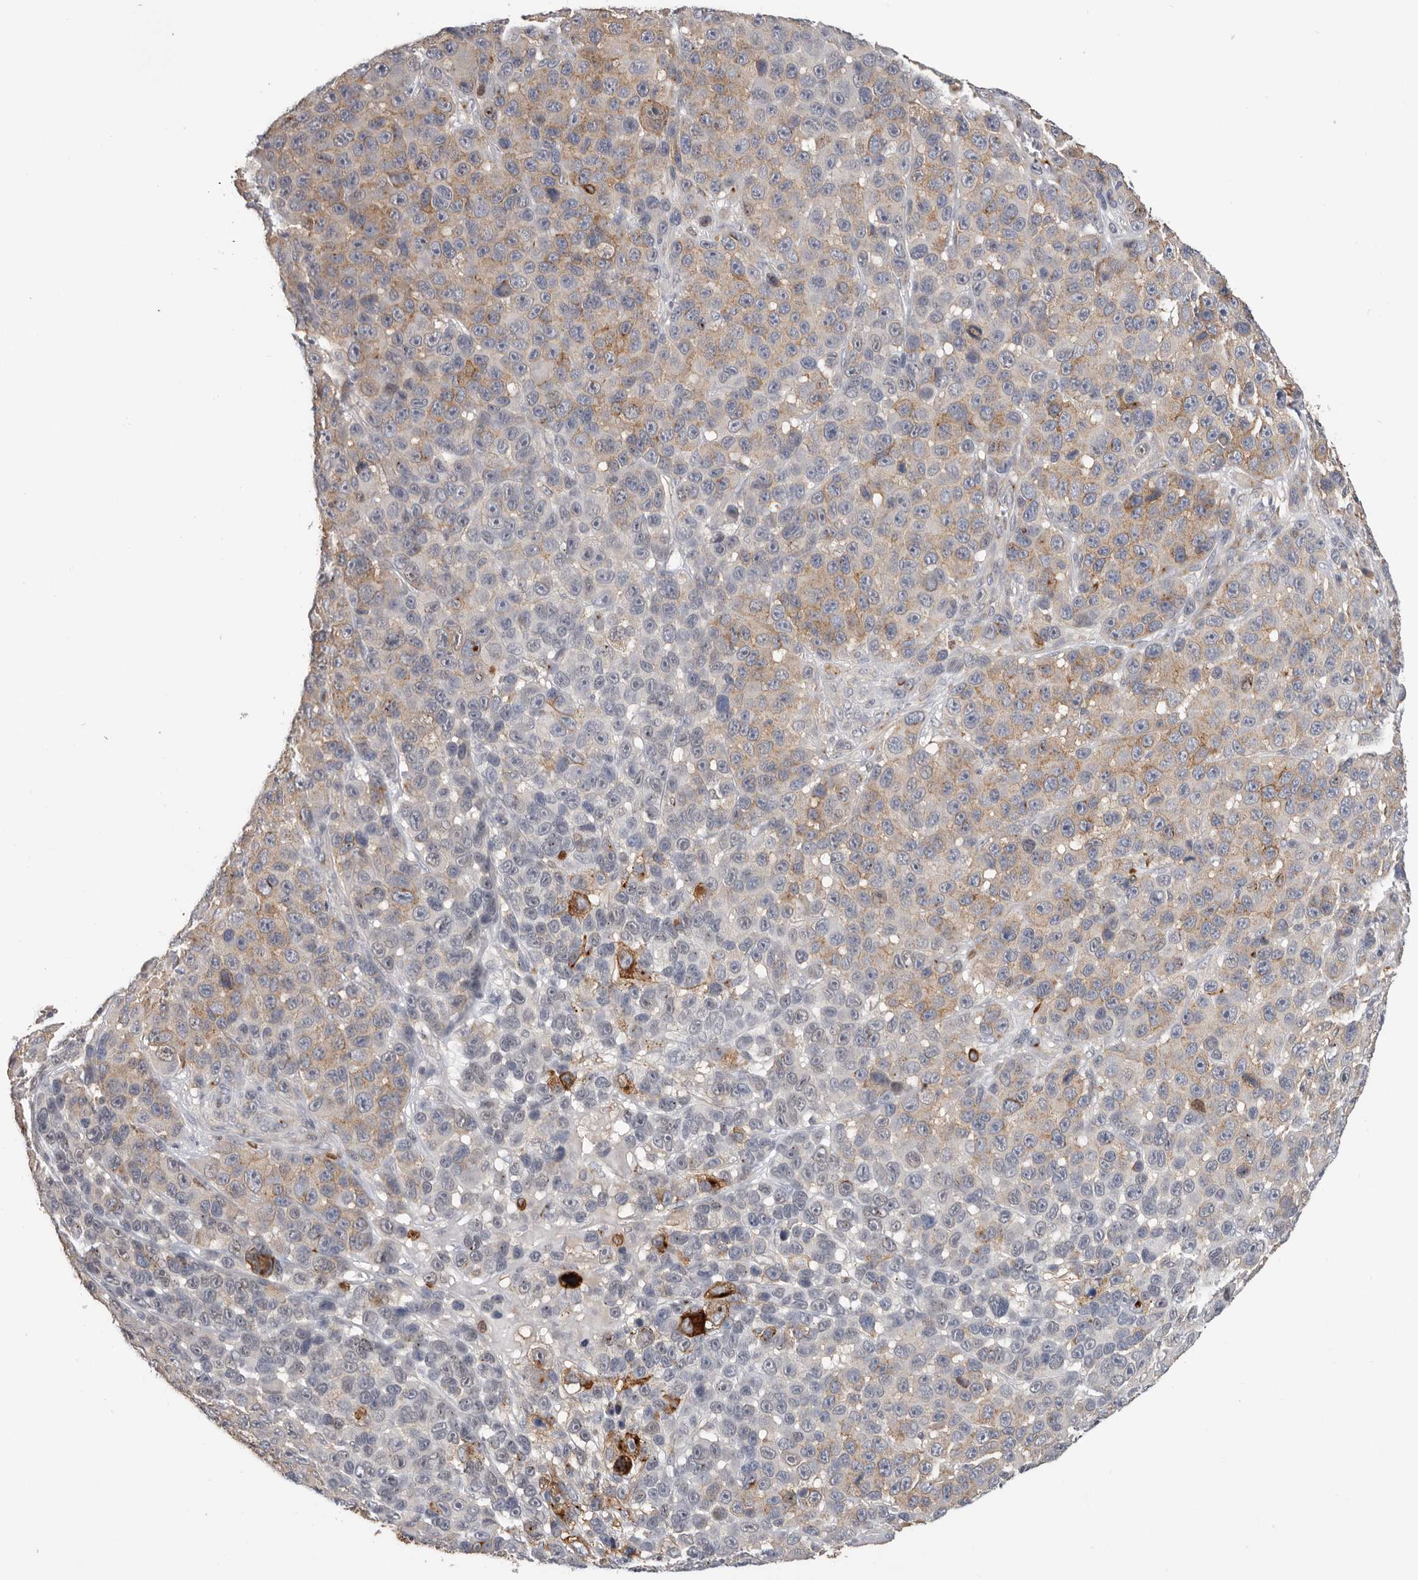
{"staining": {"intensity": "moderate", "quantity": "25%-75%", "location": "cytoplasmic/membranous"}, "tissue": "melanoma", "cell_type": "Tumor cells", "image_type": "cancer", "snomed": [{"axis": "morphology", "description": "Malignant melanoma, NOS"}, {"axis": "topography", "description": "Skin"}], "caption": "Malignant melanoma was stained to show a protein in brown. There is medium levels of moderate cytoplasmic/membranous positivity in approximately 25%-75% of tumor cells. Nuclei are stained in blue.", "gene": "TFRC", "patient": {"sex": "male", "age": 53}}